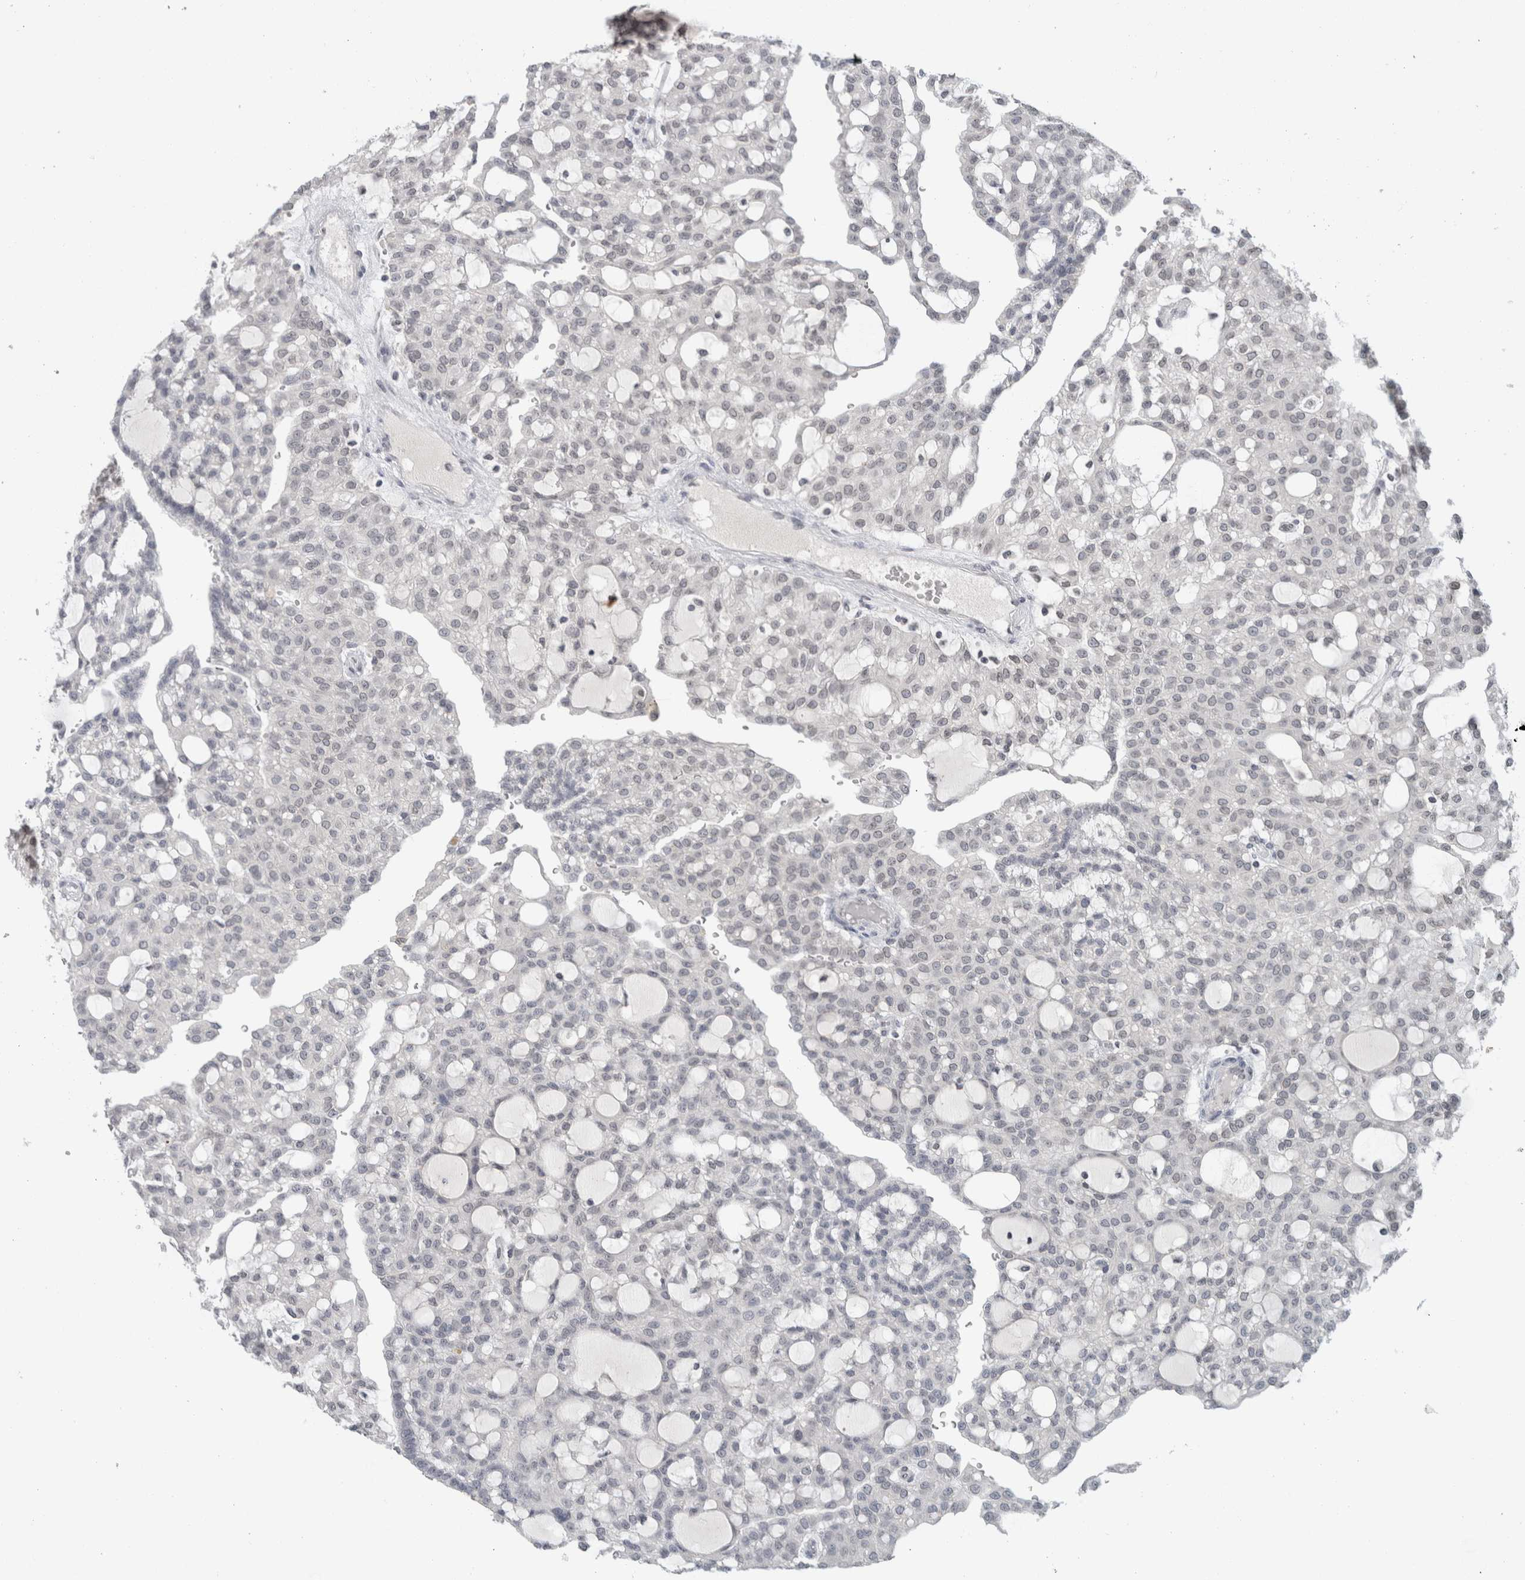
{"staining": {"intensity": "negative", "quantity": "none", "location": "none"}, "tissue": "renal cancer", "cell_type": "Tumor cells", "image_type": "cancer", "snomed": [{"axis": "morphology", "description": "Adenocarcinoma, NOS"}, {"axis": "topography", "description": "Kidney"}], "caption": "DAB (3,3'-diaminobenzidine) immunohistochemical staining of human renal cancer displays no significant staining in tumor cells. Nuclei are stained in blue.", "gene": "ZNF770", "patient": {"sex": "male", "age": 63}}